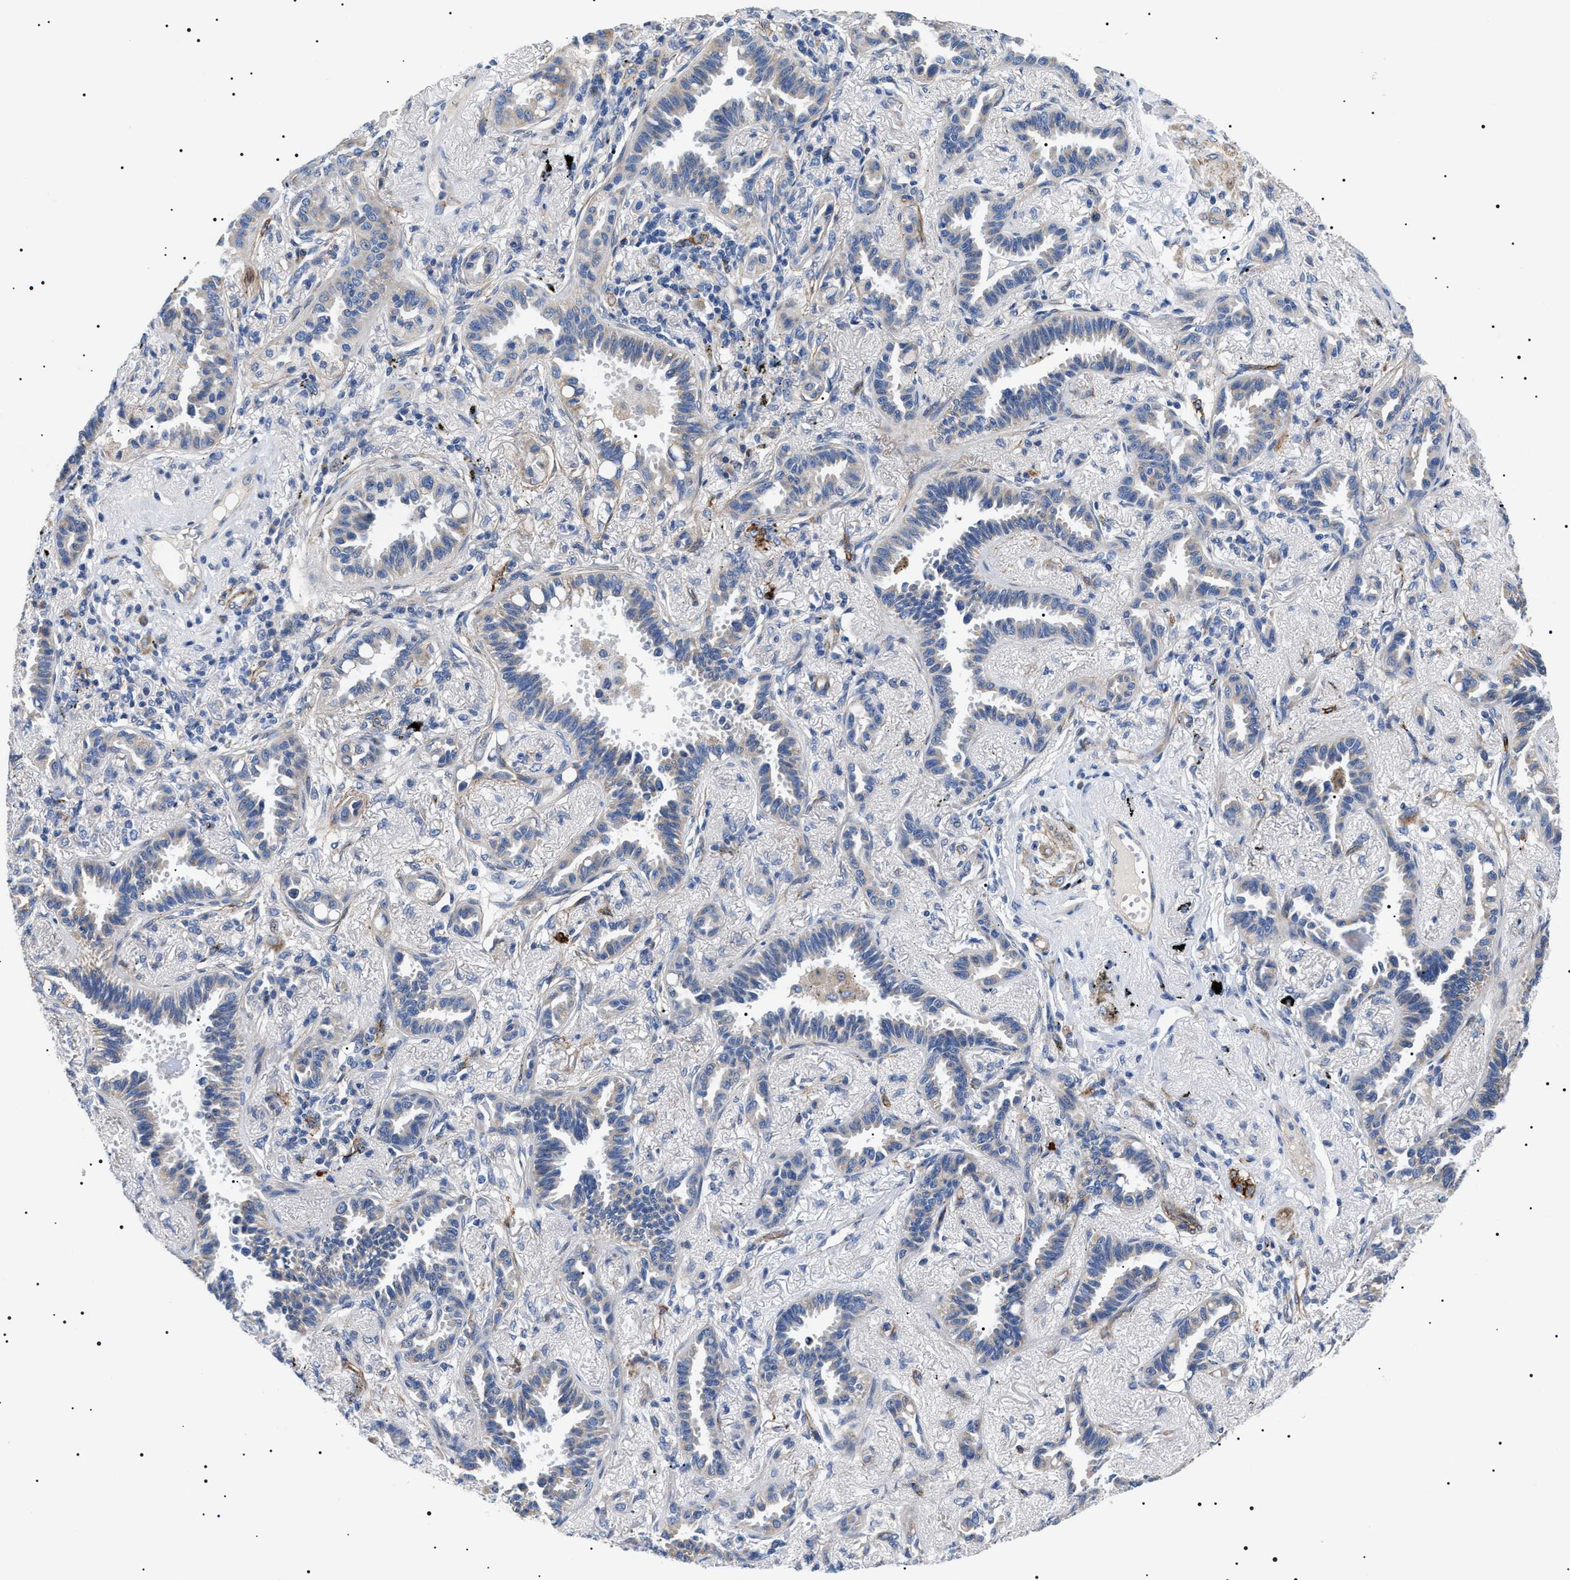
{"staining": {"intensity": "negative", "quantity": "none", "location": "none"}, "tissue": "lung cancer", "cell_type": "Tumor cells", "image_type": "cancer", "snomed": [{"axis": "morphology", "description": "Adenocarcinoma, NOS"}, {"axis": "topography", "description": "Lung"}], "caption": "Immunohistochemistry (IHC) micrograph of lung adenocarcinoma stained for a protein (brown), which displays no staining in tumor cells.", "gene": "TMEM222", "patient": {"sex": "male", "age": 59}}